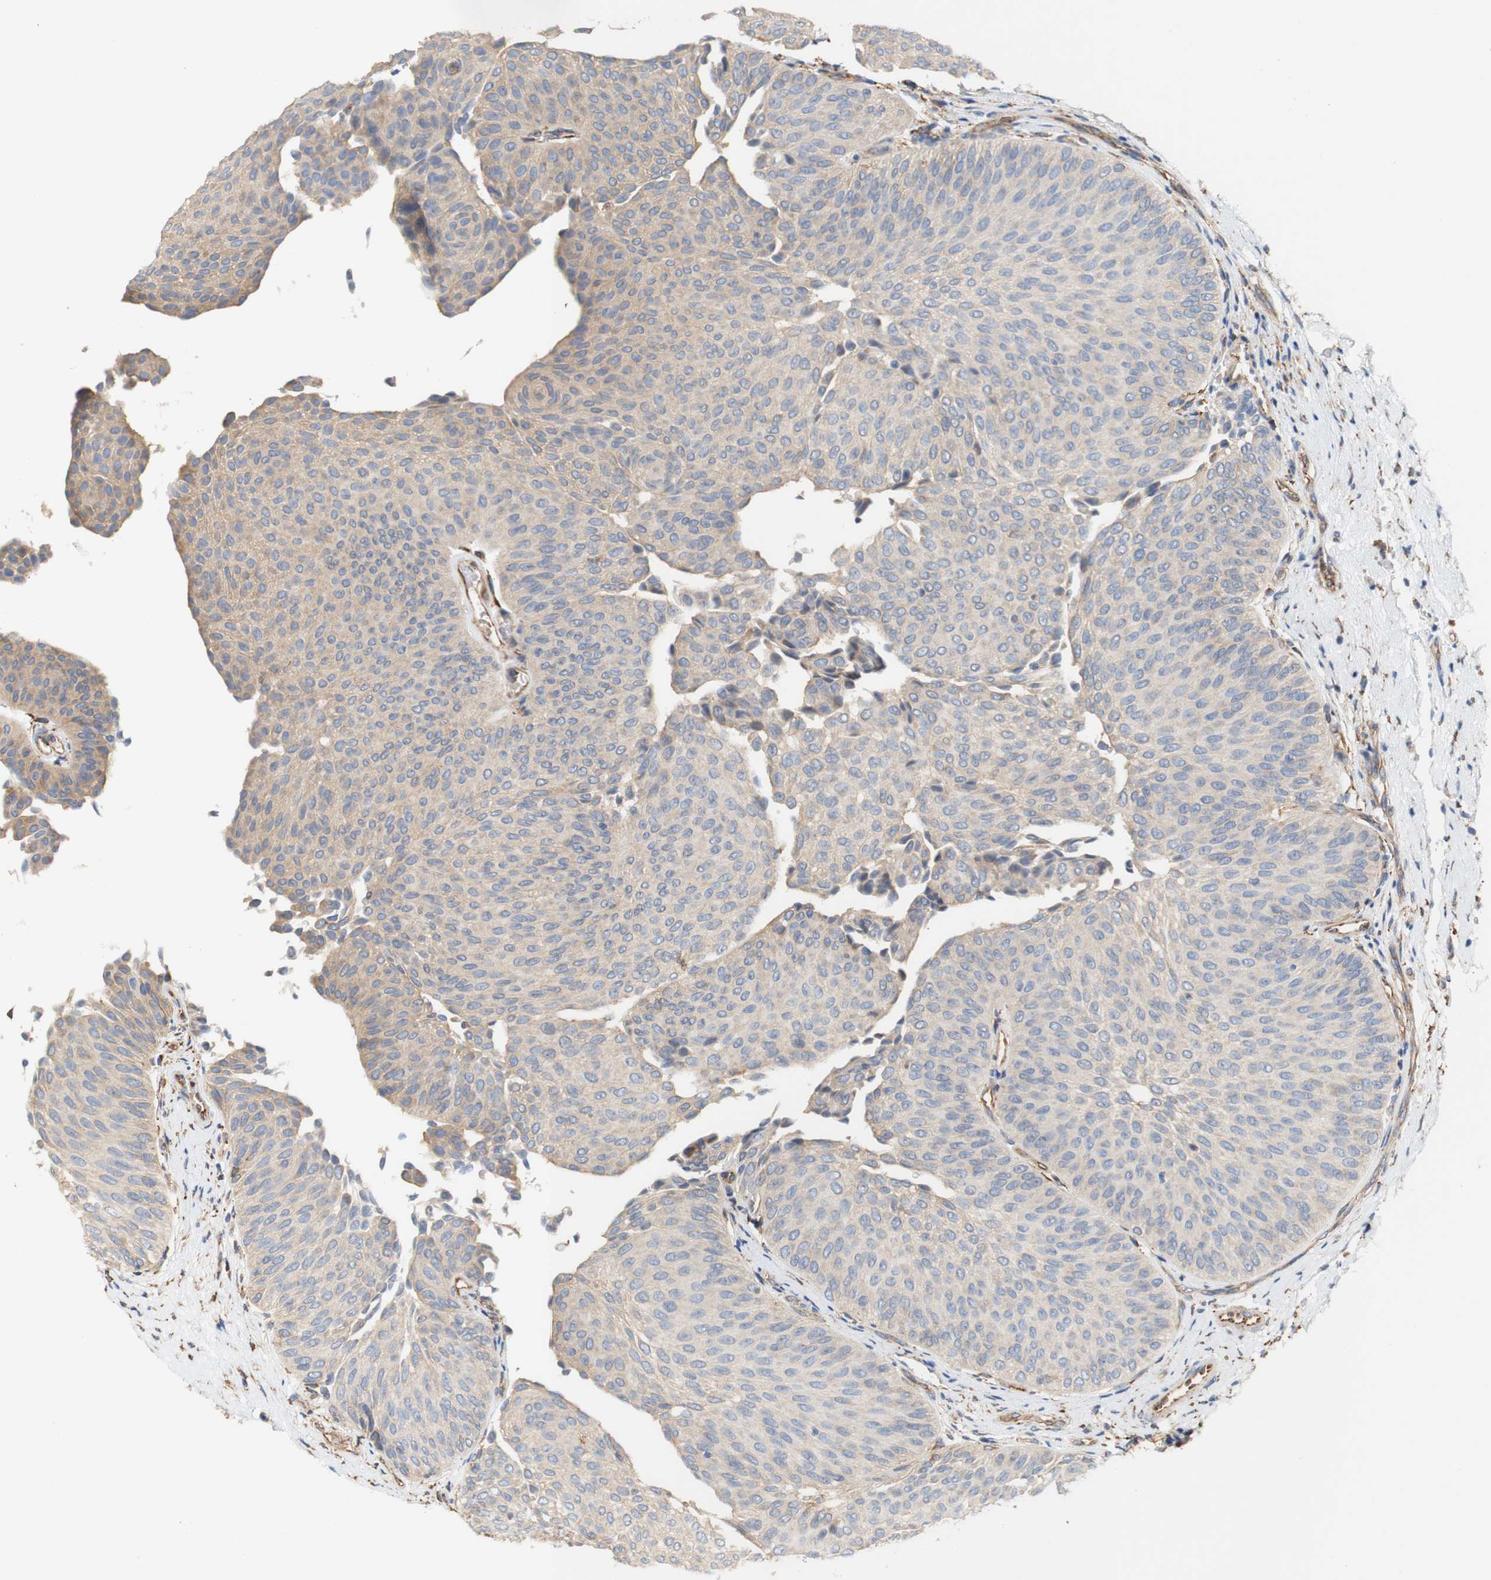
{"staining": {"intensity": "weak", "quantity": ">75%", "location": "cytoplasmic/membranous"}, "tissue": "urothelial cancer", "cell_type": "Tumor cells", "image_type": "cancer", "snomed": [{"axis": "morphology", "description": "Urothelial carcinoma, Low grade"}, {"axis": "topography", "description": "Urinary bladder"}], "caption": "Protein analysis of urothelial cancer tissue demonstrates weak cytoplasmic/membranous expression in approximately >75% of tumor cells. (DAB IHC with brightfield microscopy, high magnification).", "gene": "EIF2AK4", "patient": {"sex": "female", "age": 60}}